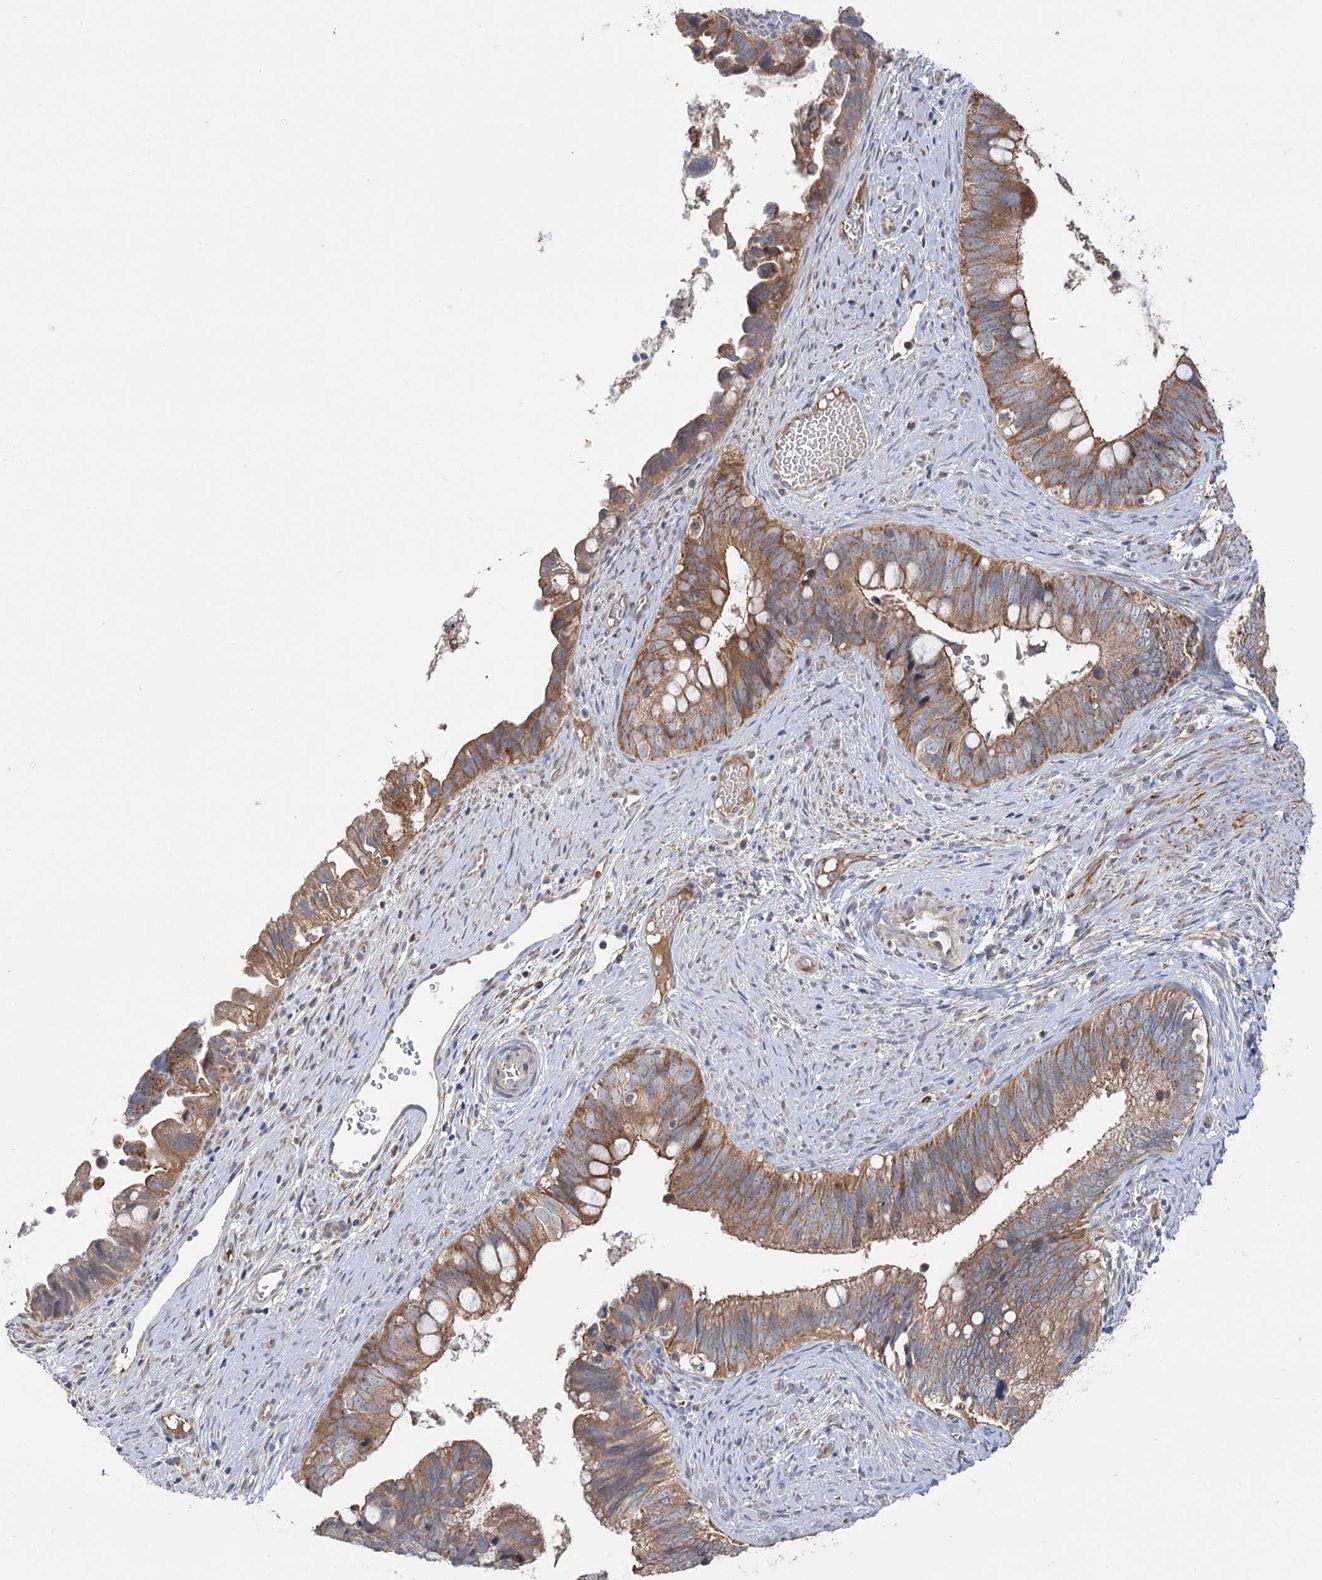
{"staining": {"intensity": "moderate", "quantity": ">75%", "location": "cytoplasmic/membranous"}, "tissue": "cervical cancer", "cell_type": "Tumor cells", "image_type": "cancer", "snomed": [{"axis": "morphology", "description": "Adenocarcinoma, NOS"}, {"axis": "topography", "description": "Cervix"}], "caption": "The image displays staining of cervical adenocarcinoma, revealing moderate cytoplasmic/membranous protein staining (brown color) within tumor cells.", "gene": "ECHDC3", "patient": {"sex": "female", "age": 42}}